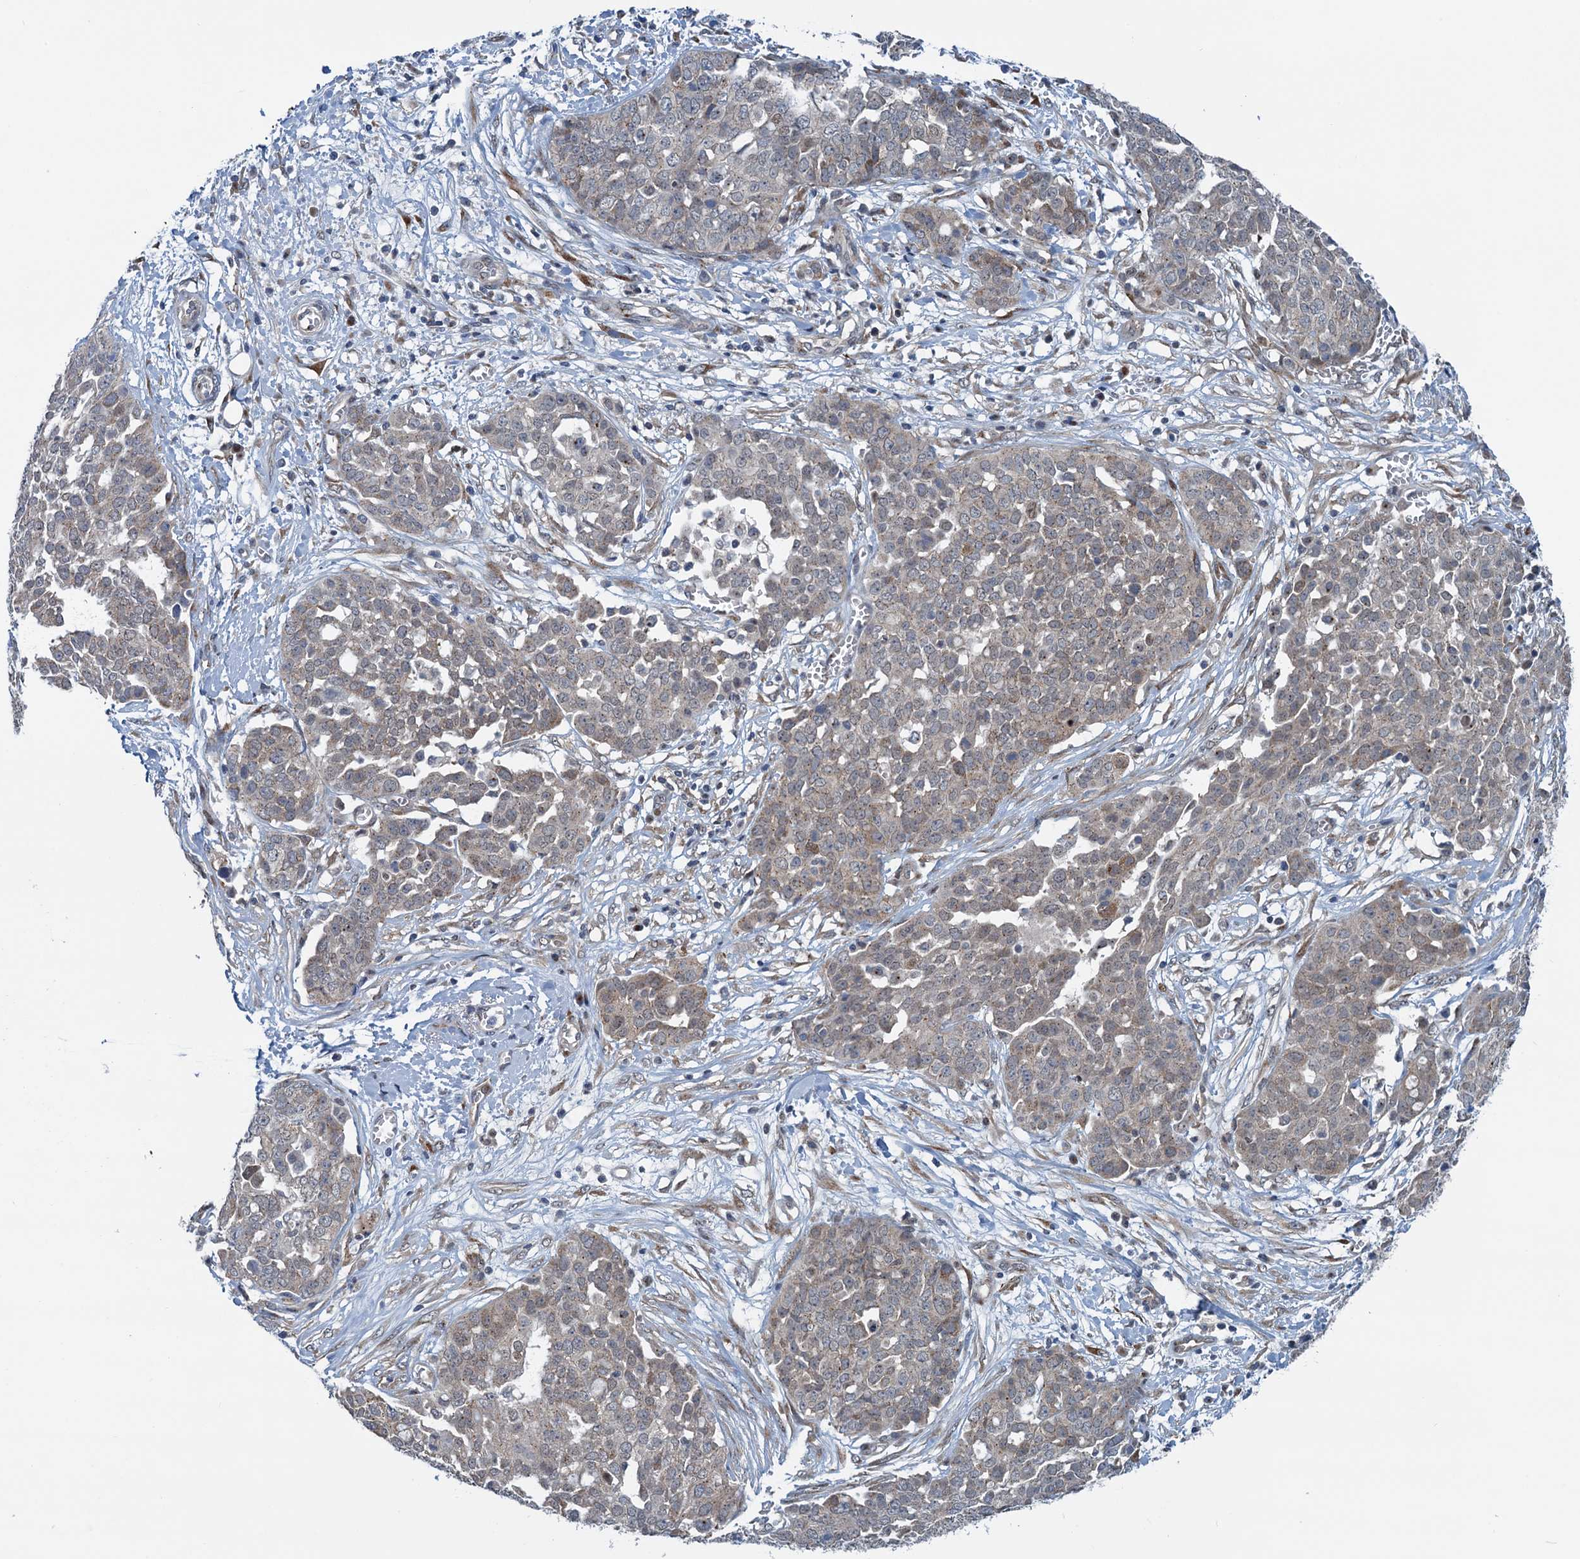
{"staining": {"intensity": "weak", "quantity": "25%-75%", "location": "cytoplasmic/membranous"}, "tissue": "ovarian cancer", "cell_type": "Tumor cells", "image_type": "cancer", "snomed": [{"axis": "morphology", "description": "Cystadenocarcinoma, serous, NOS"}, {"axis": "topography", "description": "Soft tissue"}, {"axis": "topography", "description": "Ovary"}], "caption": "Ovarian cancer (serous cystadenocarcinoma) was stained to show a protein in brown. There is low levels of weak cytoplasmic/membranous positivity in about 25%-75% of tumor cells.", "gene": "DYNC2I2", "patient": {"sex": "female", "age": 57}}